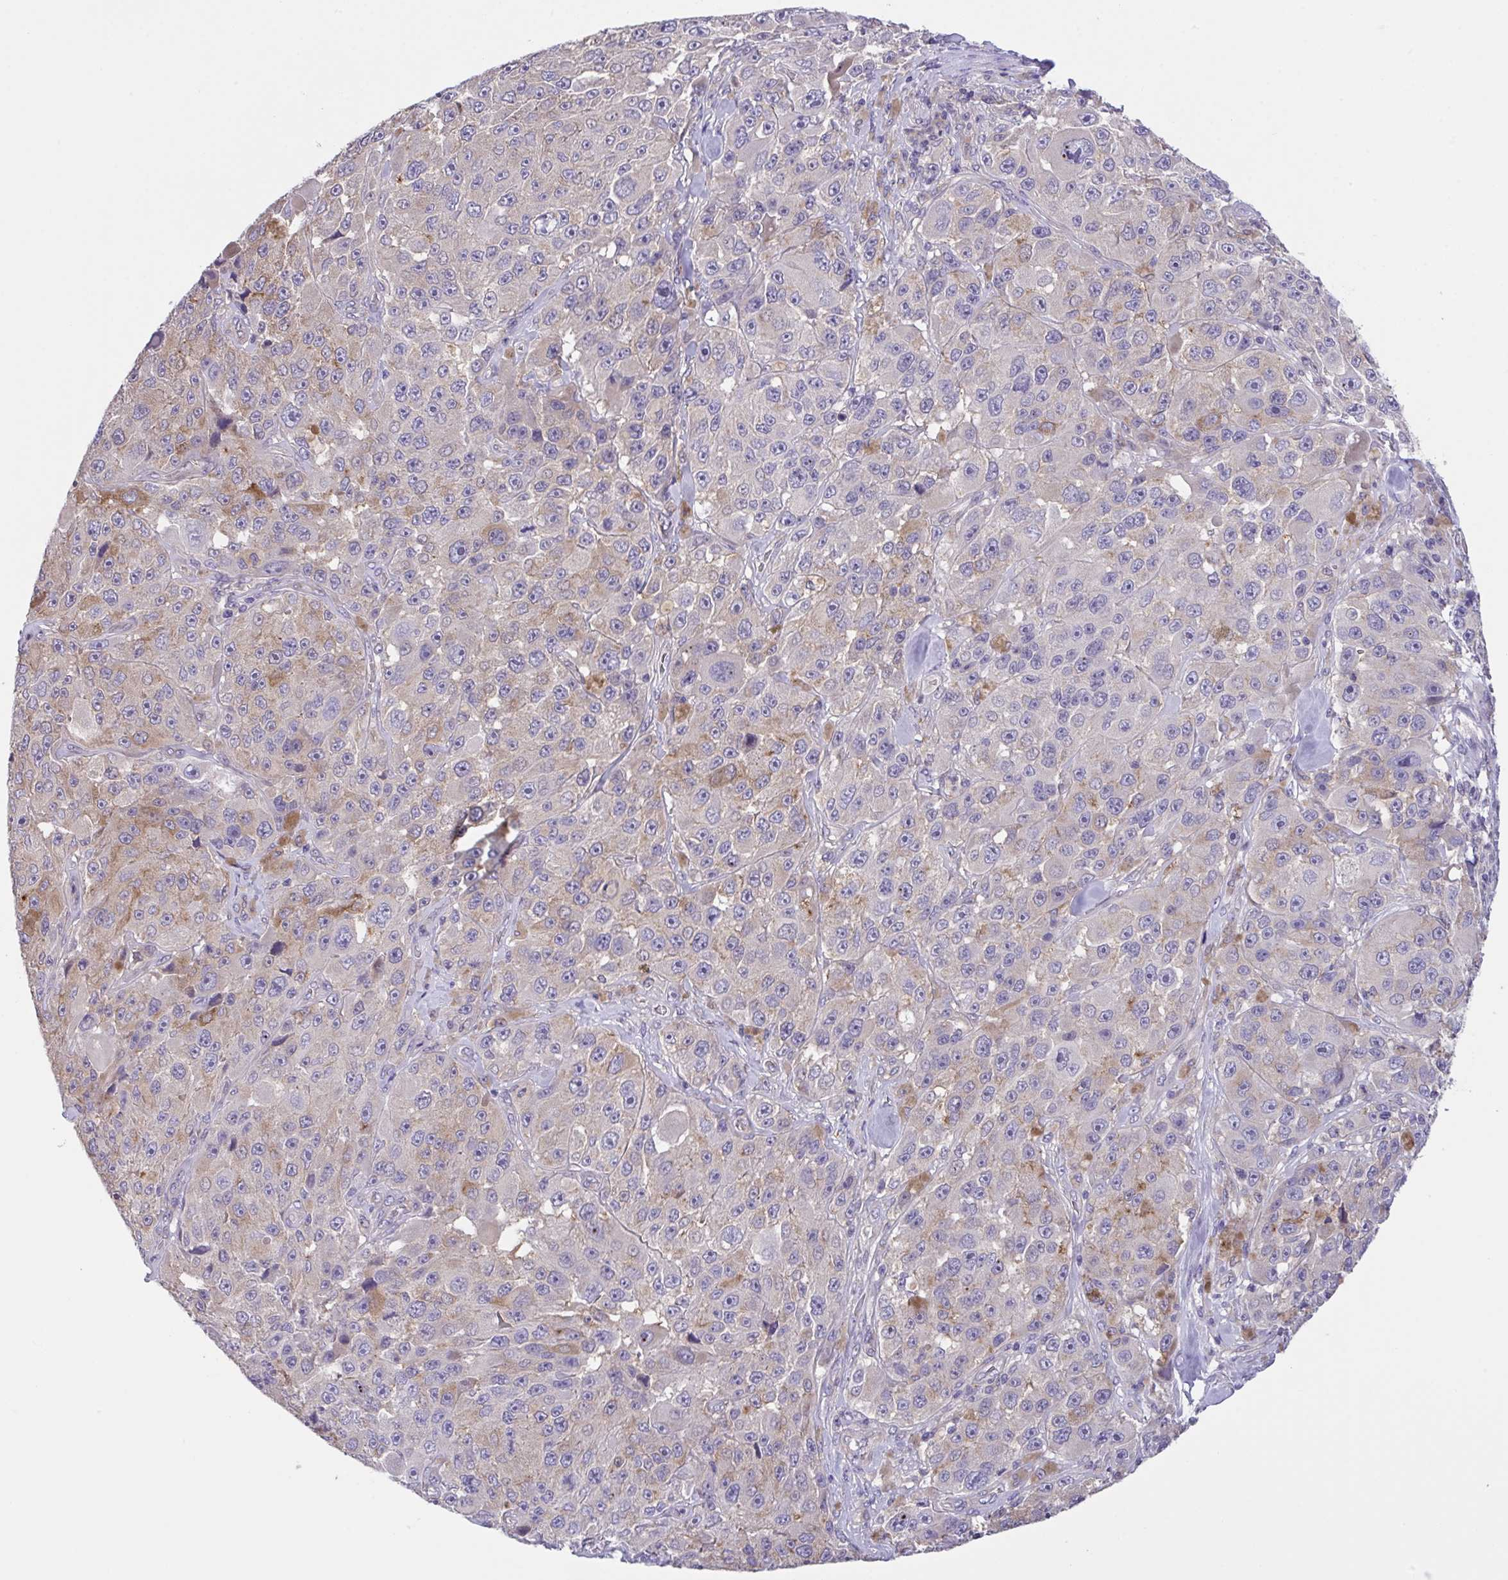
{"staining": {"intensity": "moderate", "quantity": "<25%", "location": "cytoplasmic/membranous"}, "tissue": "melanoma", "cell_type": "Tumor cells", "image_type": "cancer", "snomed": [{"axis": "morphology", "description": "Malignant melanoma, Metastatic site"}, {"axis": "topography", "description": "Lymph node"}], "caption": "Melanoma stained for a protein displays moderate cytoplasmic/membranous positivity in tumor cells.", "gene": "RHOXF1", "patient": {"sex": "male", "age": 62}}